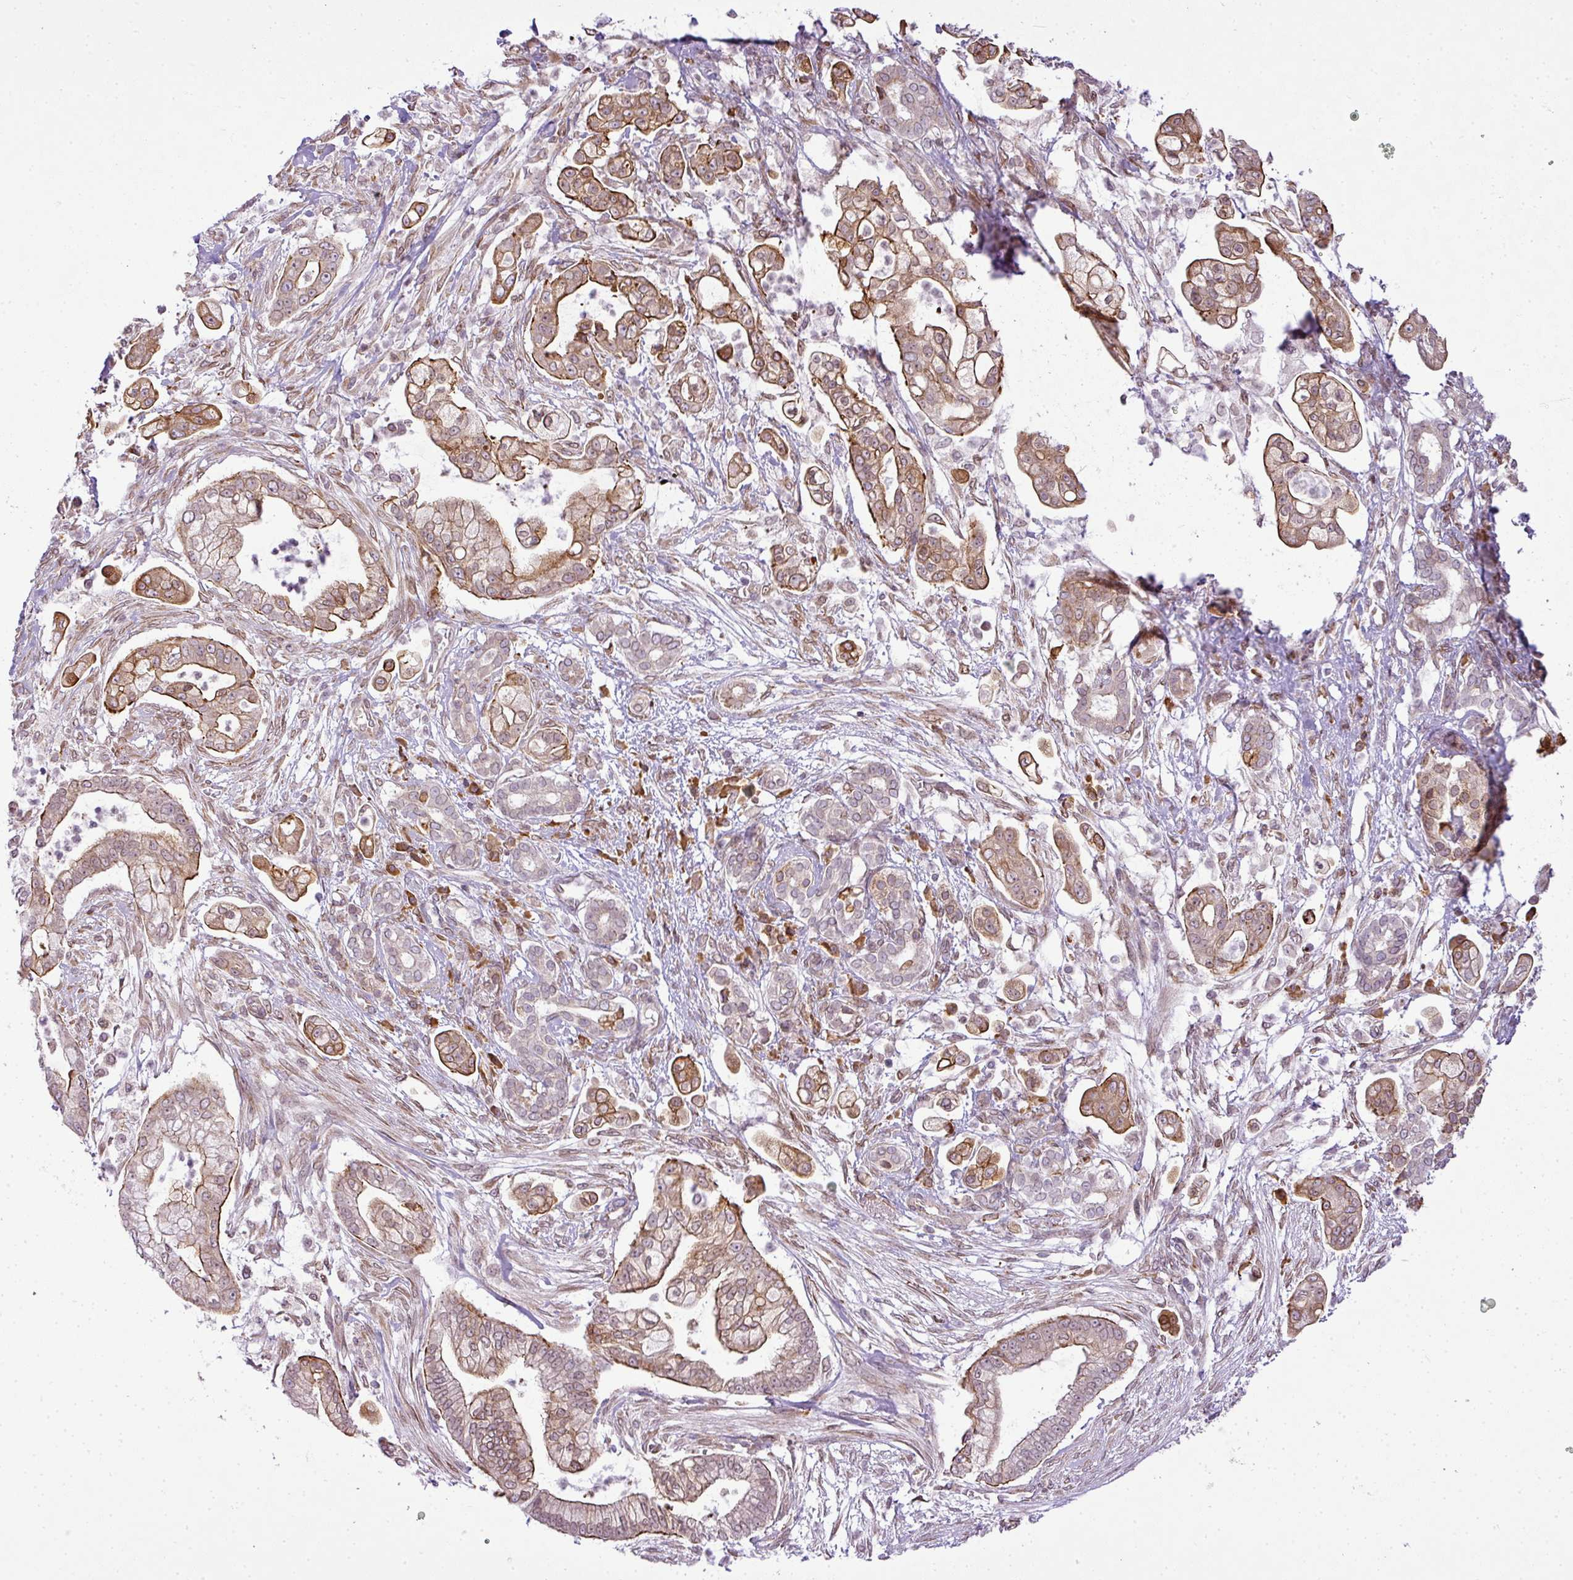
{"staining": {"intensity": "moderate", "quantity": "25%-75%", "location": "cytoplasmic/membranous"}, "tissue": "pancreatic cancer", "cell_type": "Tumor cells", "image_type": "cancer", "snomed": [{"axis": "morphology", "description": "Adenocarcinoma, NOS"}, {"axis": "topography", "description": "Pancreas"}], "caption": "A histopathology image of pancreatic cancer (adenocarcinoma) stained for a protein shows moderate cytoplasmic/membranous brown staining in tumor cells.", "gene": "COX18", "patient": {"sex": "female", "age": 69}}